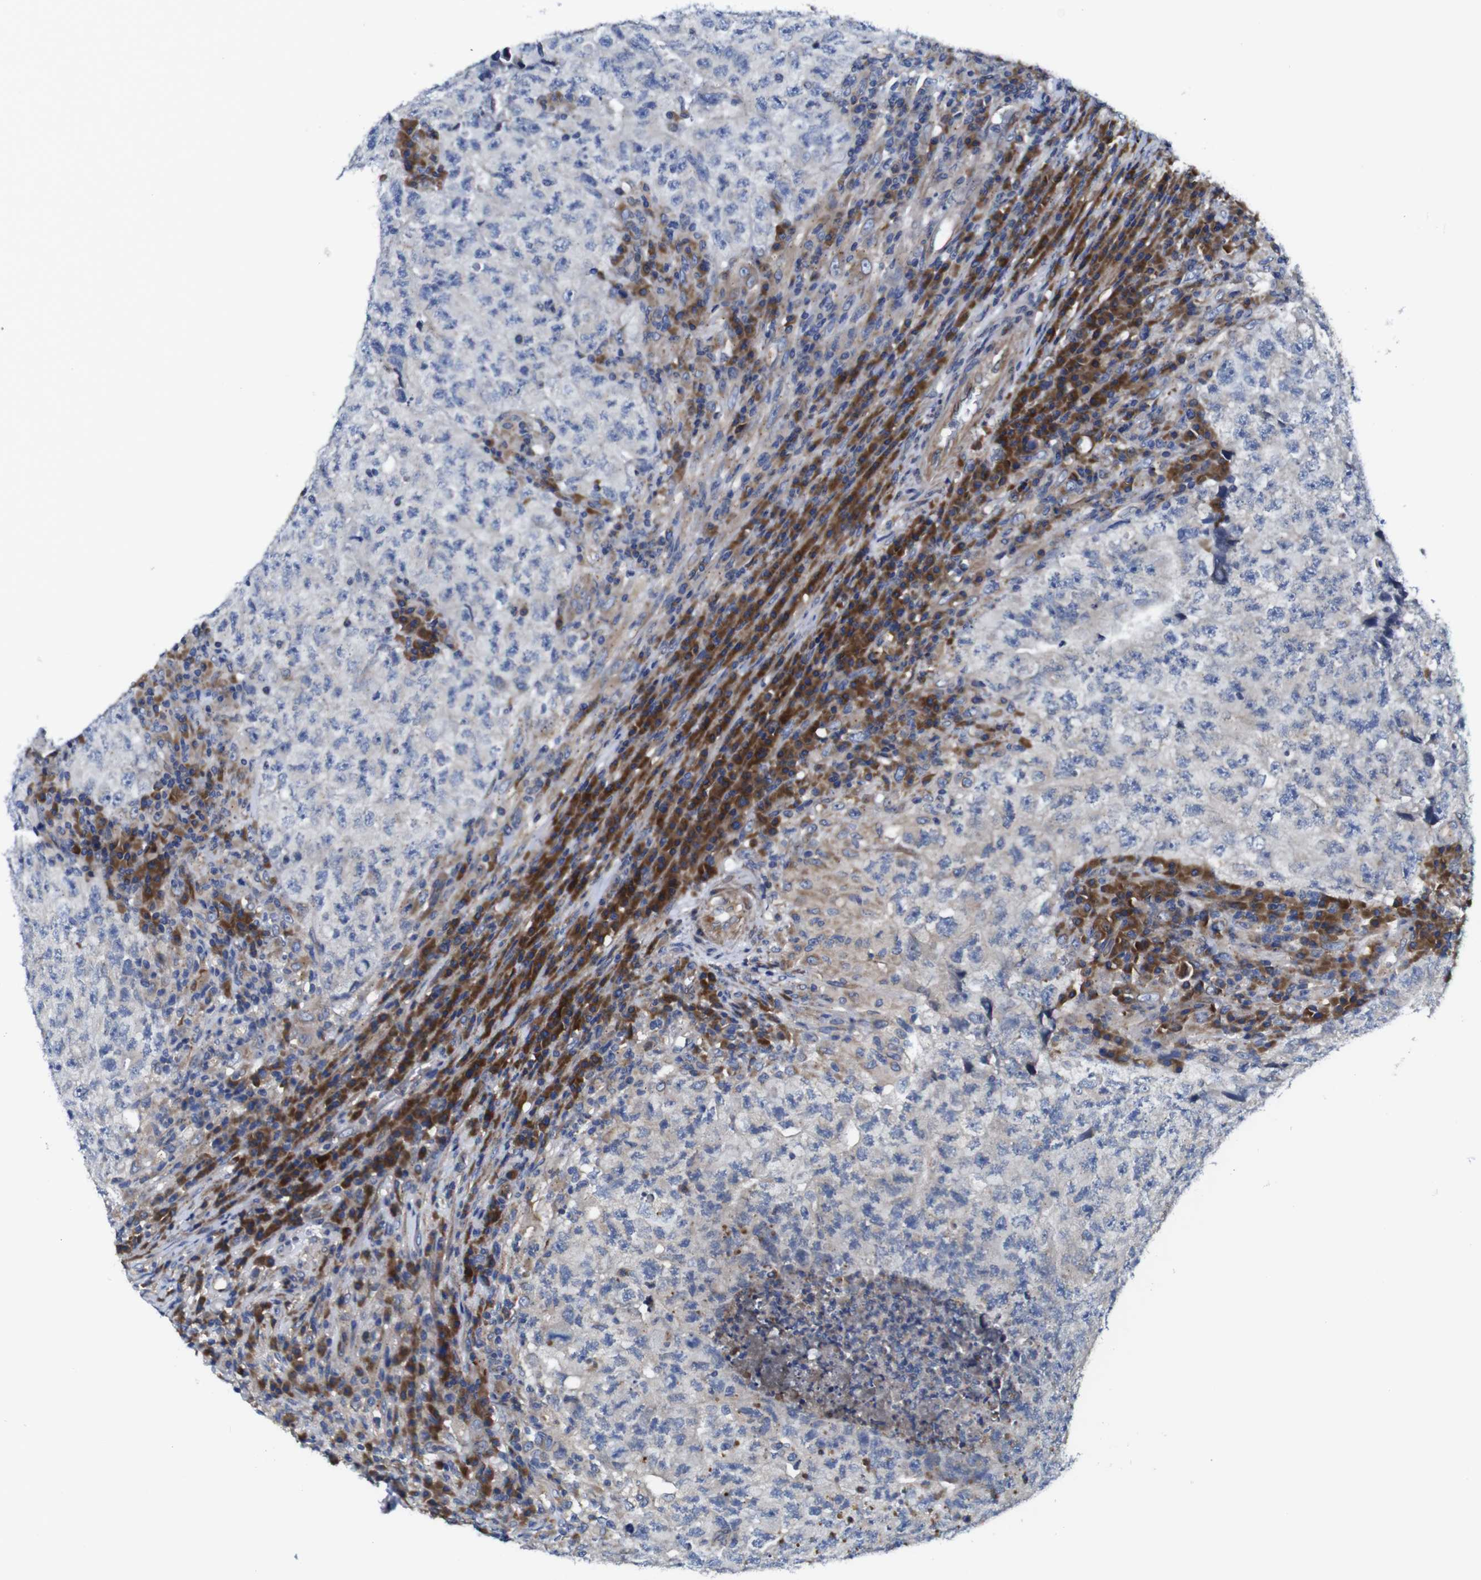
{"staining": {"intensity": "negative", "quantity": "none", "location": "none"}, "tissue": "testis cancer", "cell_type": "Tumor cells", "image_type": "cancer", "snomed": [{"axis": "morphology", "description": "Necrosis, NOS"}, {"axis": "morphology", "description": "Carcinoma, Embryonal, NOS"}, {"axis": "topography", "description": "Testis"}], "caption": "The image exhibits no staining of tumor cells in testis cancer (embryonal carcinoma).", "gene": "DDRGK1", "patient": {"sex": "male", "age": 19}}